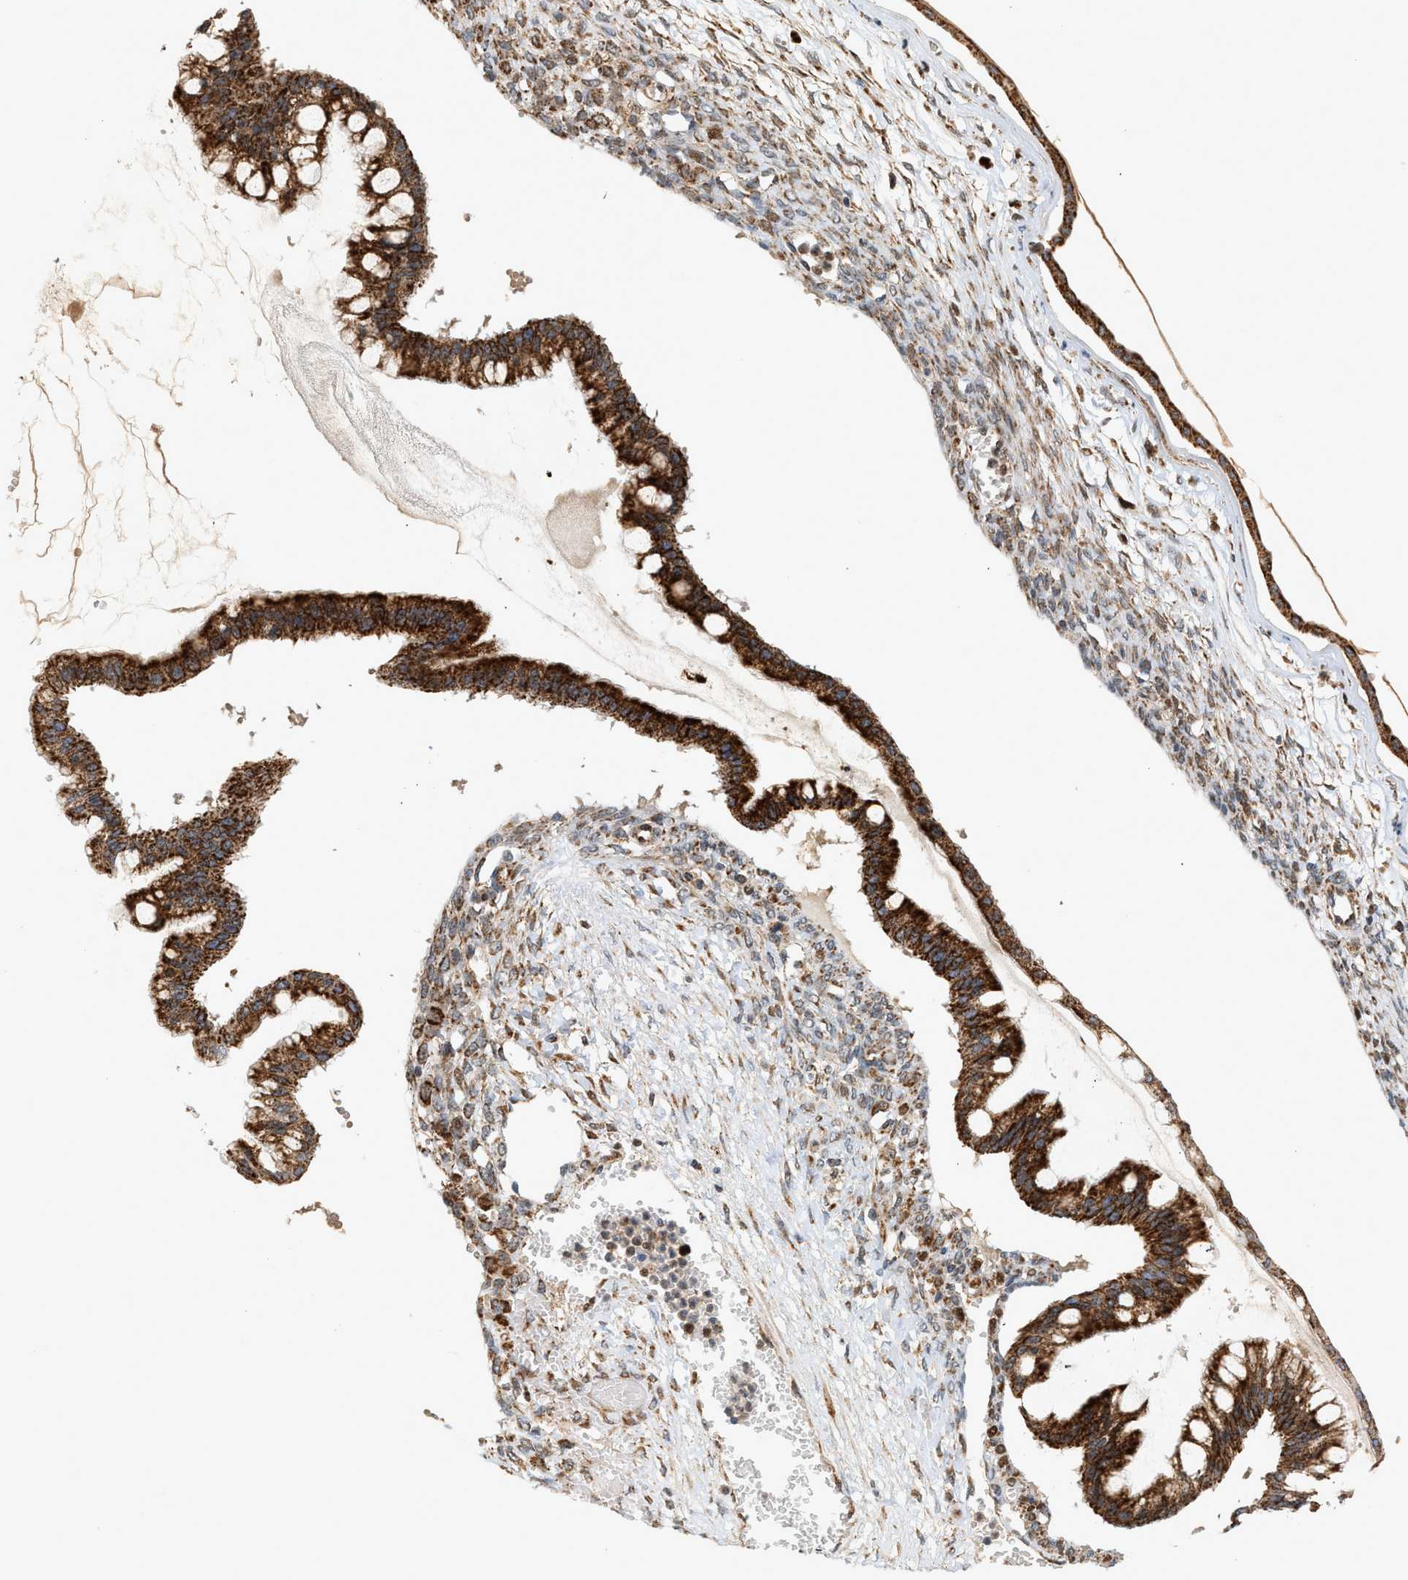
{"staining": {"intensity": "strong", "quantity": ">75%", "location": "cytoplasmic/membranous"}, "tissue": "ovarian cancer", "cell_type": "Tumor cells", "image_type": "cancer", "snomed": [{"axis": "morphology", "description": "Cystadenocarcinoma, mucinous, NOS"}, {"axis": "topography", "description": "Ovary"}], "caption": "Ovarian mucinous cystadenocarcinoma was stained to show a protein in brown. There is high levels of strong cytoplasmic/membranous staining in approximately >75% of tumor cells.", "gene": "MCU", "patient": {"sex": "female", "age": 73}}